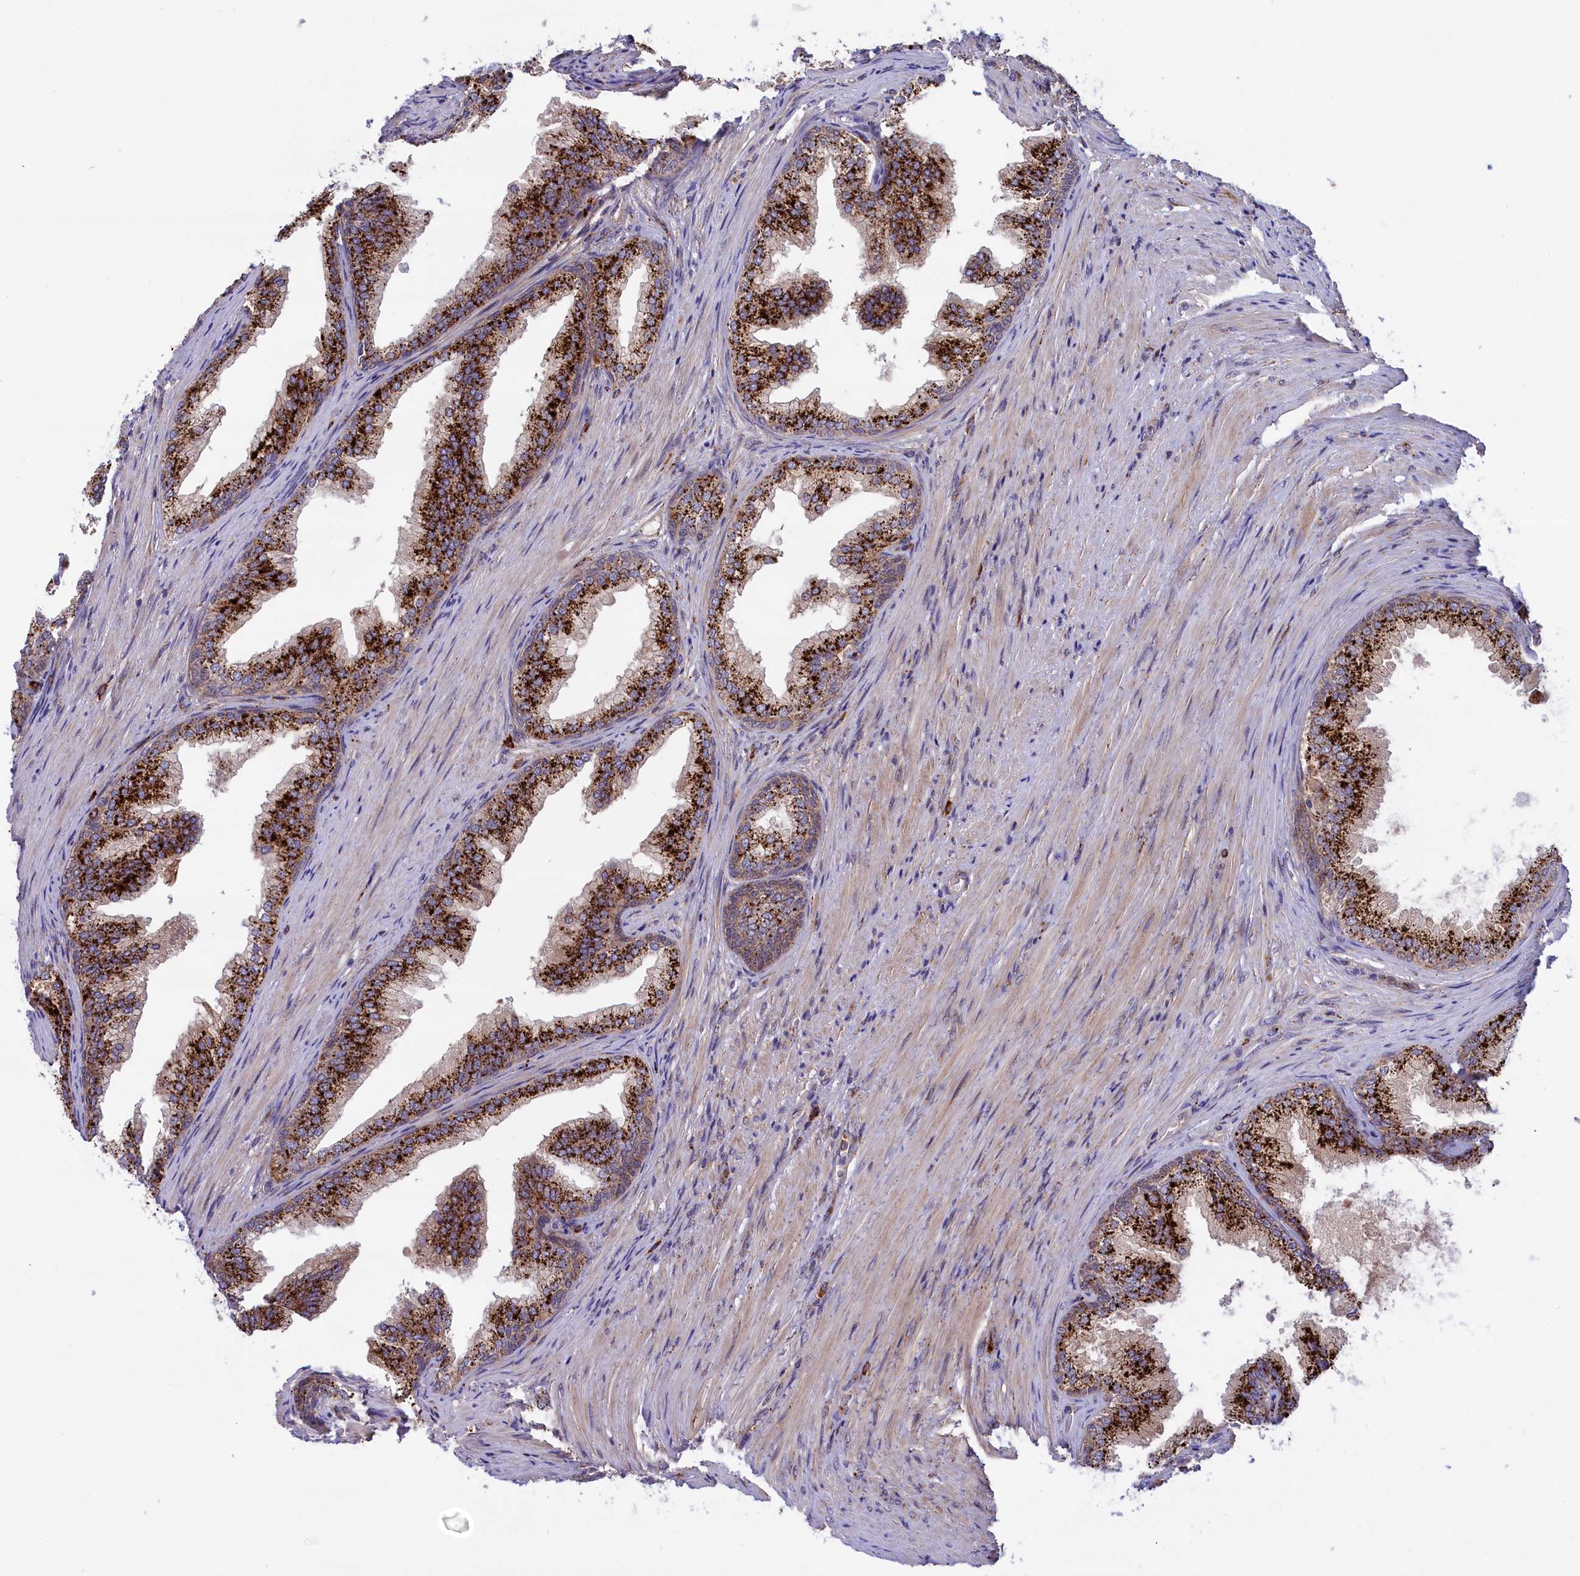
{"staining": {"intensity": "strong", "quantity": ">75%", "location": "cytoplasmic/membranous"}, "tissue": "prostate", "cell_type": "Glandular cells", "image_type": "normal", "snomed": [{"axis": "morphology", "description": "Normal tissue, NOS"}, {"axis": "topography", "description": "Prostate"}], "caption": "Immunohistochemistry (IHC) histopathology image of benign human prostate stained for a protein (brown), which exhibits high levels of strong cytoplasmic/membranous positivity in approximately >75% of glandular cells.", "gene": "MAN2B1", "patient": {"sex": "male", "age": 76}}